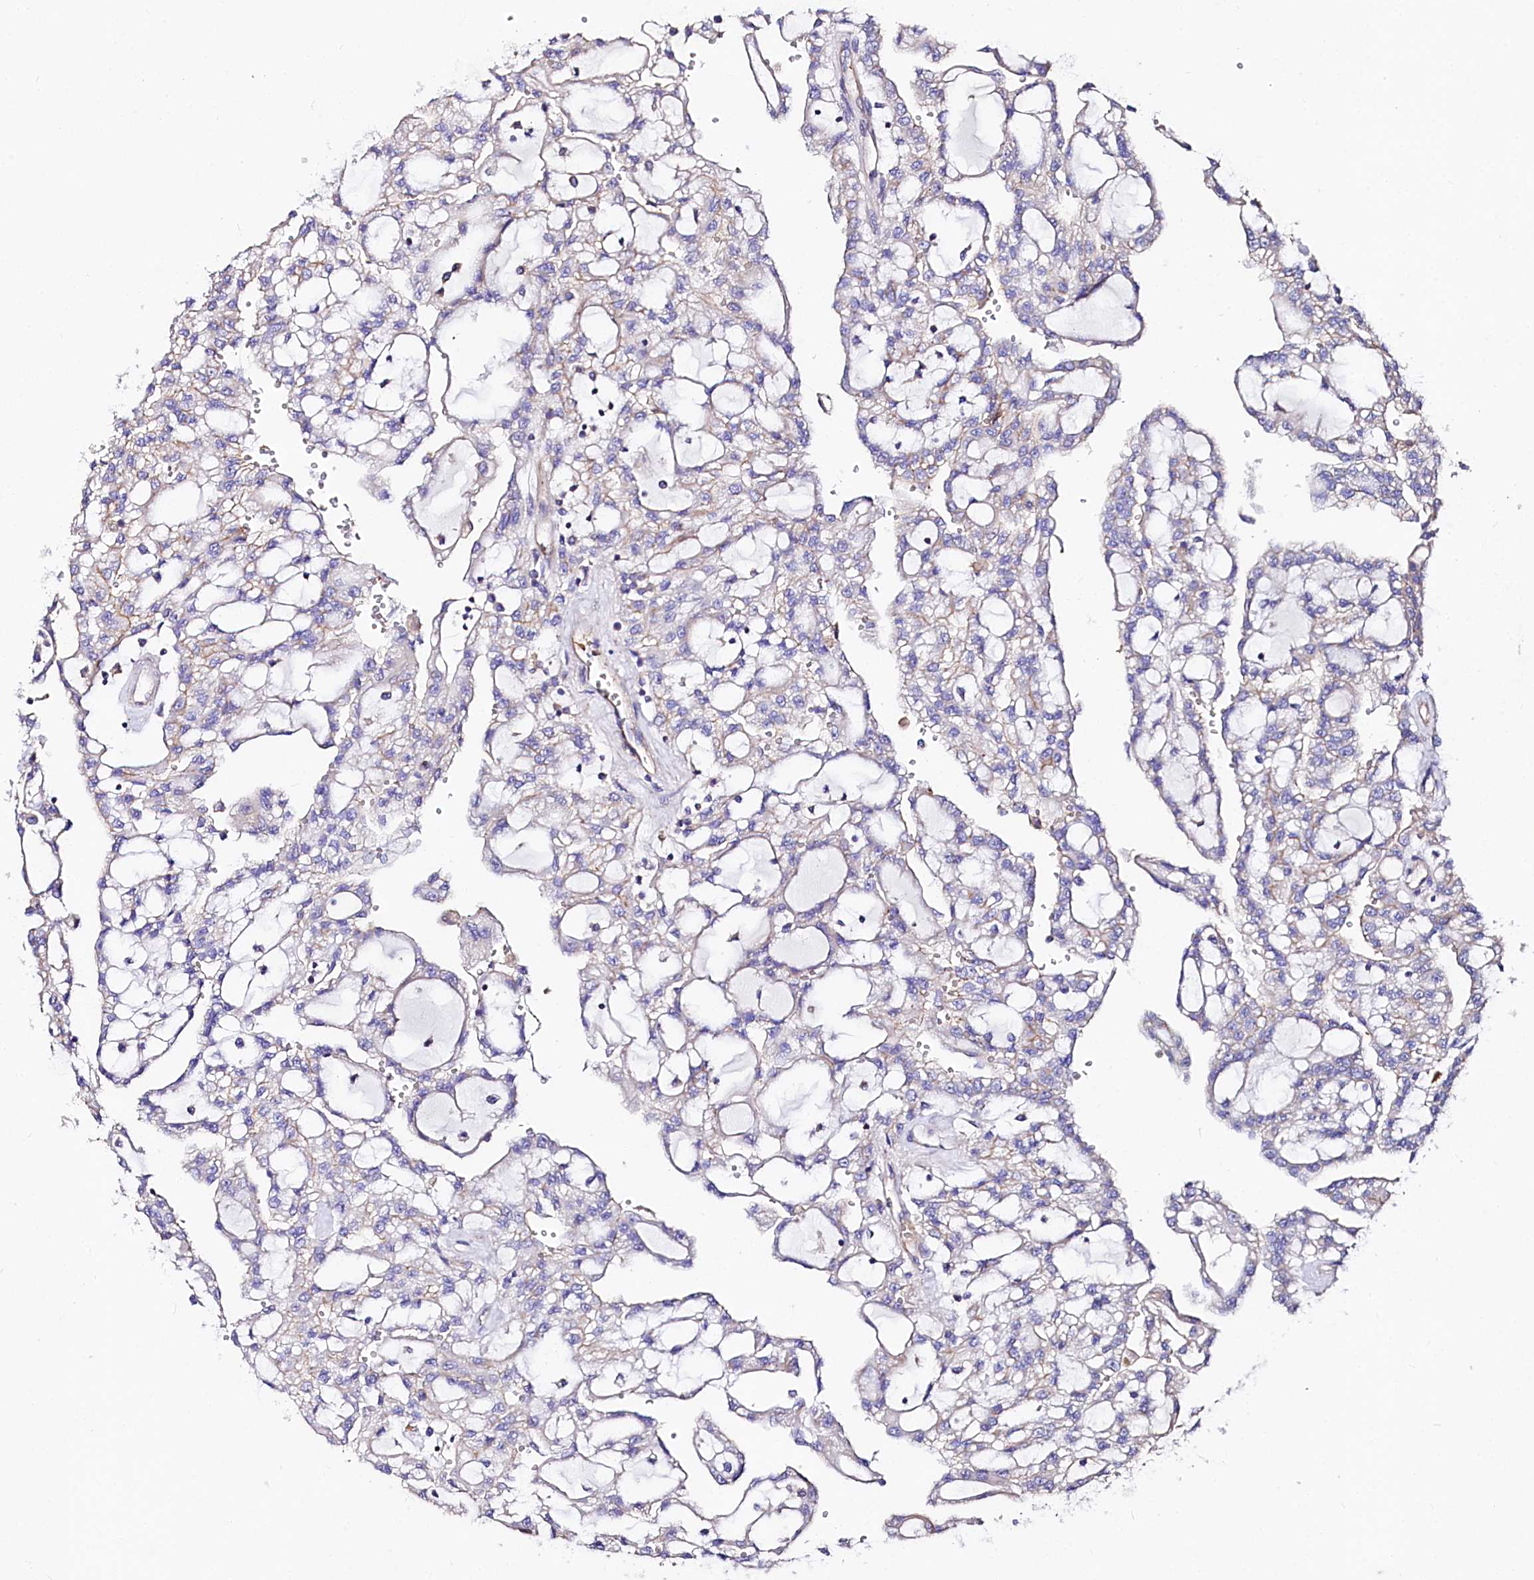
{"staining": {"intensity": "weak", "quantity": "<25%", "location": "cytoplasmic/membranous"}, "tissue": "renal cancer", "cell_type": "Tumor cells", "image_type": "cancer", "snomed": [{"axis": "morphology", "description": "Adenocarcinoma, NOS"}, {"axis": "topography", "description": "Kidney"}], "caption": "Tumor cells show no significant expression in renal cancer (adenocarcinoma).", "gene": "FCHSD2", "patient": {"sex": "male", "age": 63}}